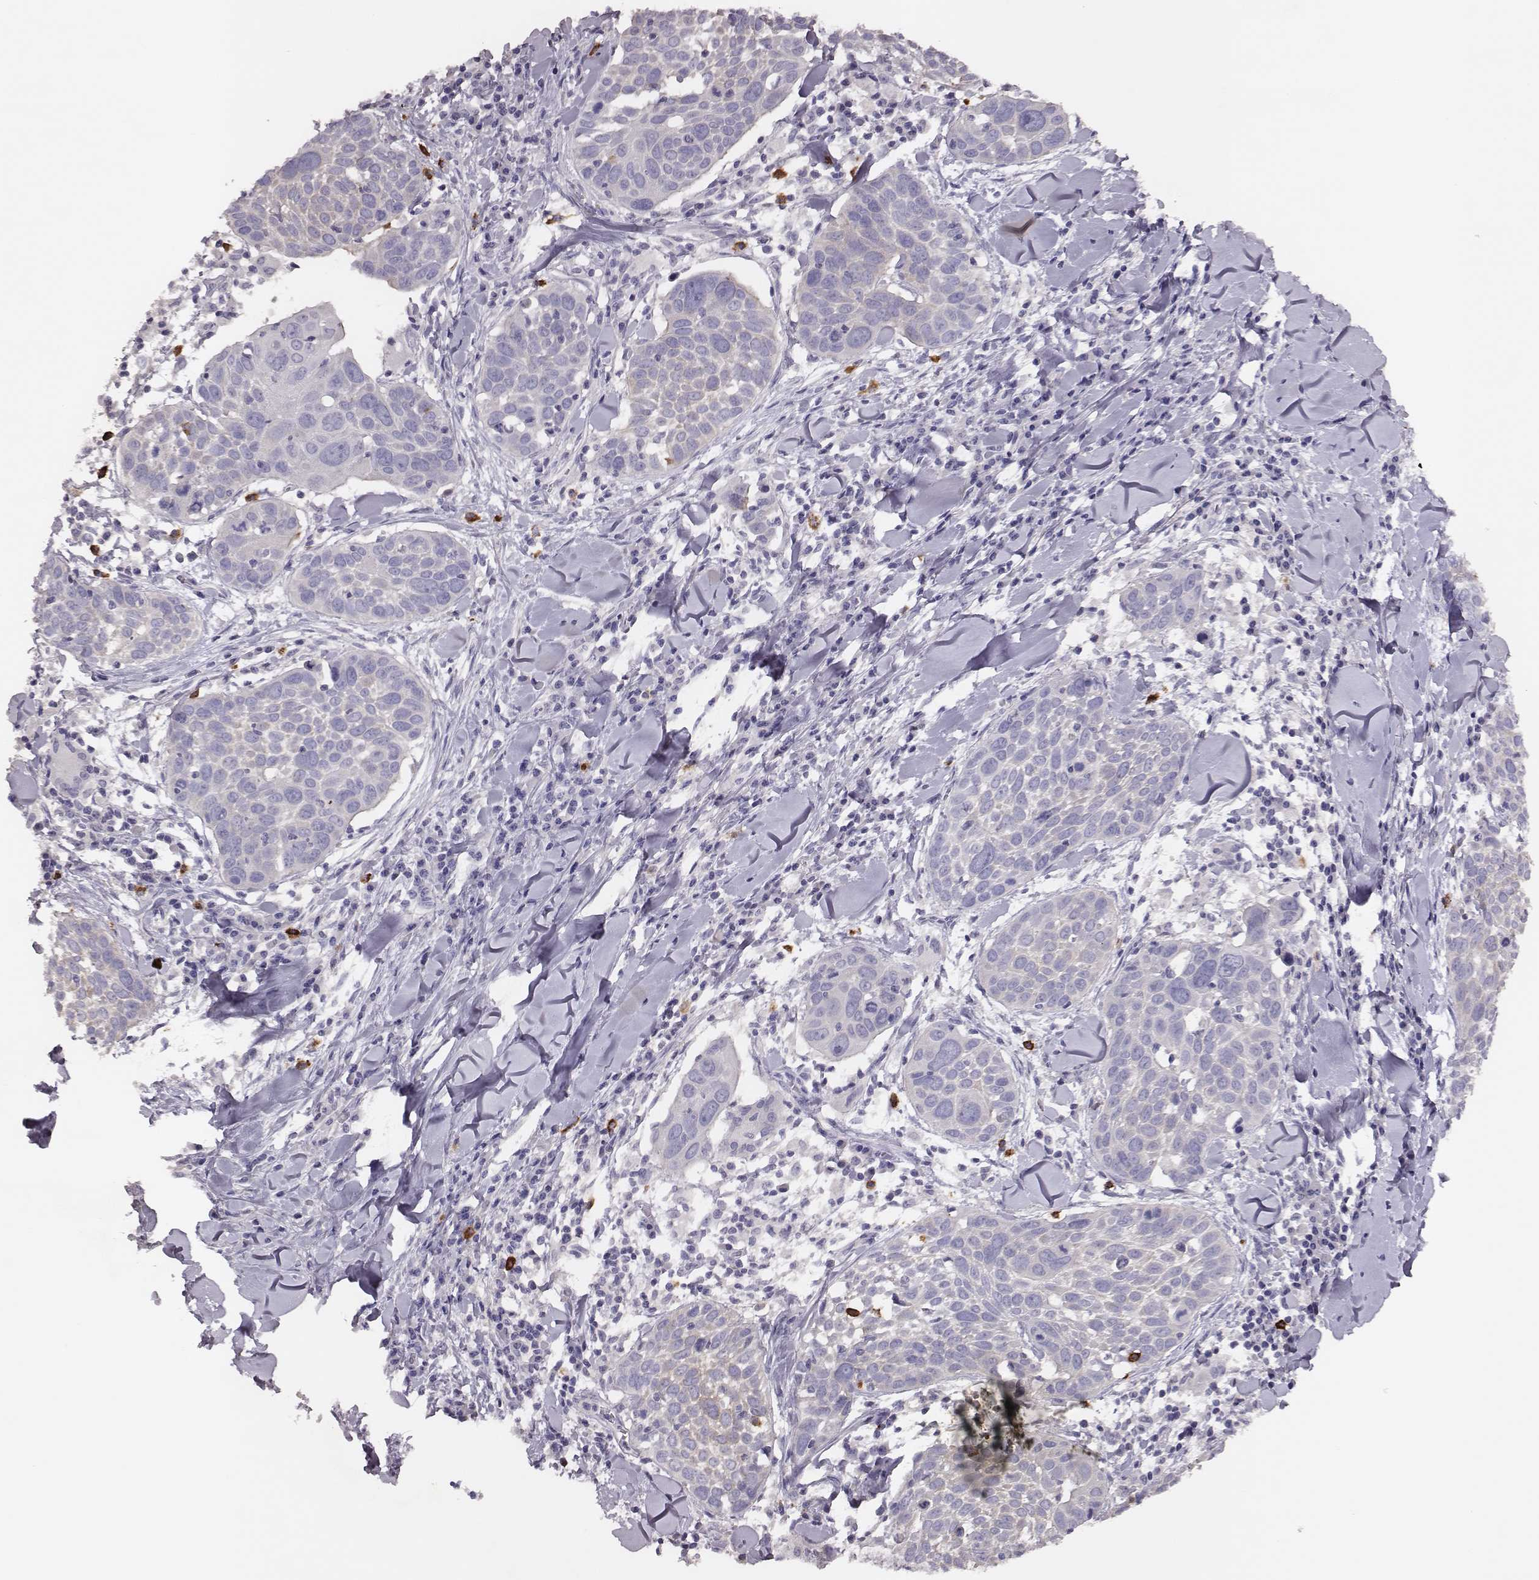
{"staining": {"intensity": "negative", "quantity": "none", "location": "none"}, "tissue": "lung cancer", "cell_type": "Tumor cells", "image_type": "cancer", "snomed": [{"axis": "morphology", "description": "Squamous cell carcinoma, NOS"}, {"axis": "topography", "description": "Lung"}], "caption": "High power microscopy histopathology image of an immunohistochemistry image of squamous cell carcinoma (lung), revealing no significant positivity in tumor cells.", "gene": "P2RY10", "patient": {"sex": "male", "age": 57}}